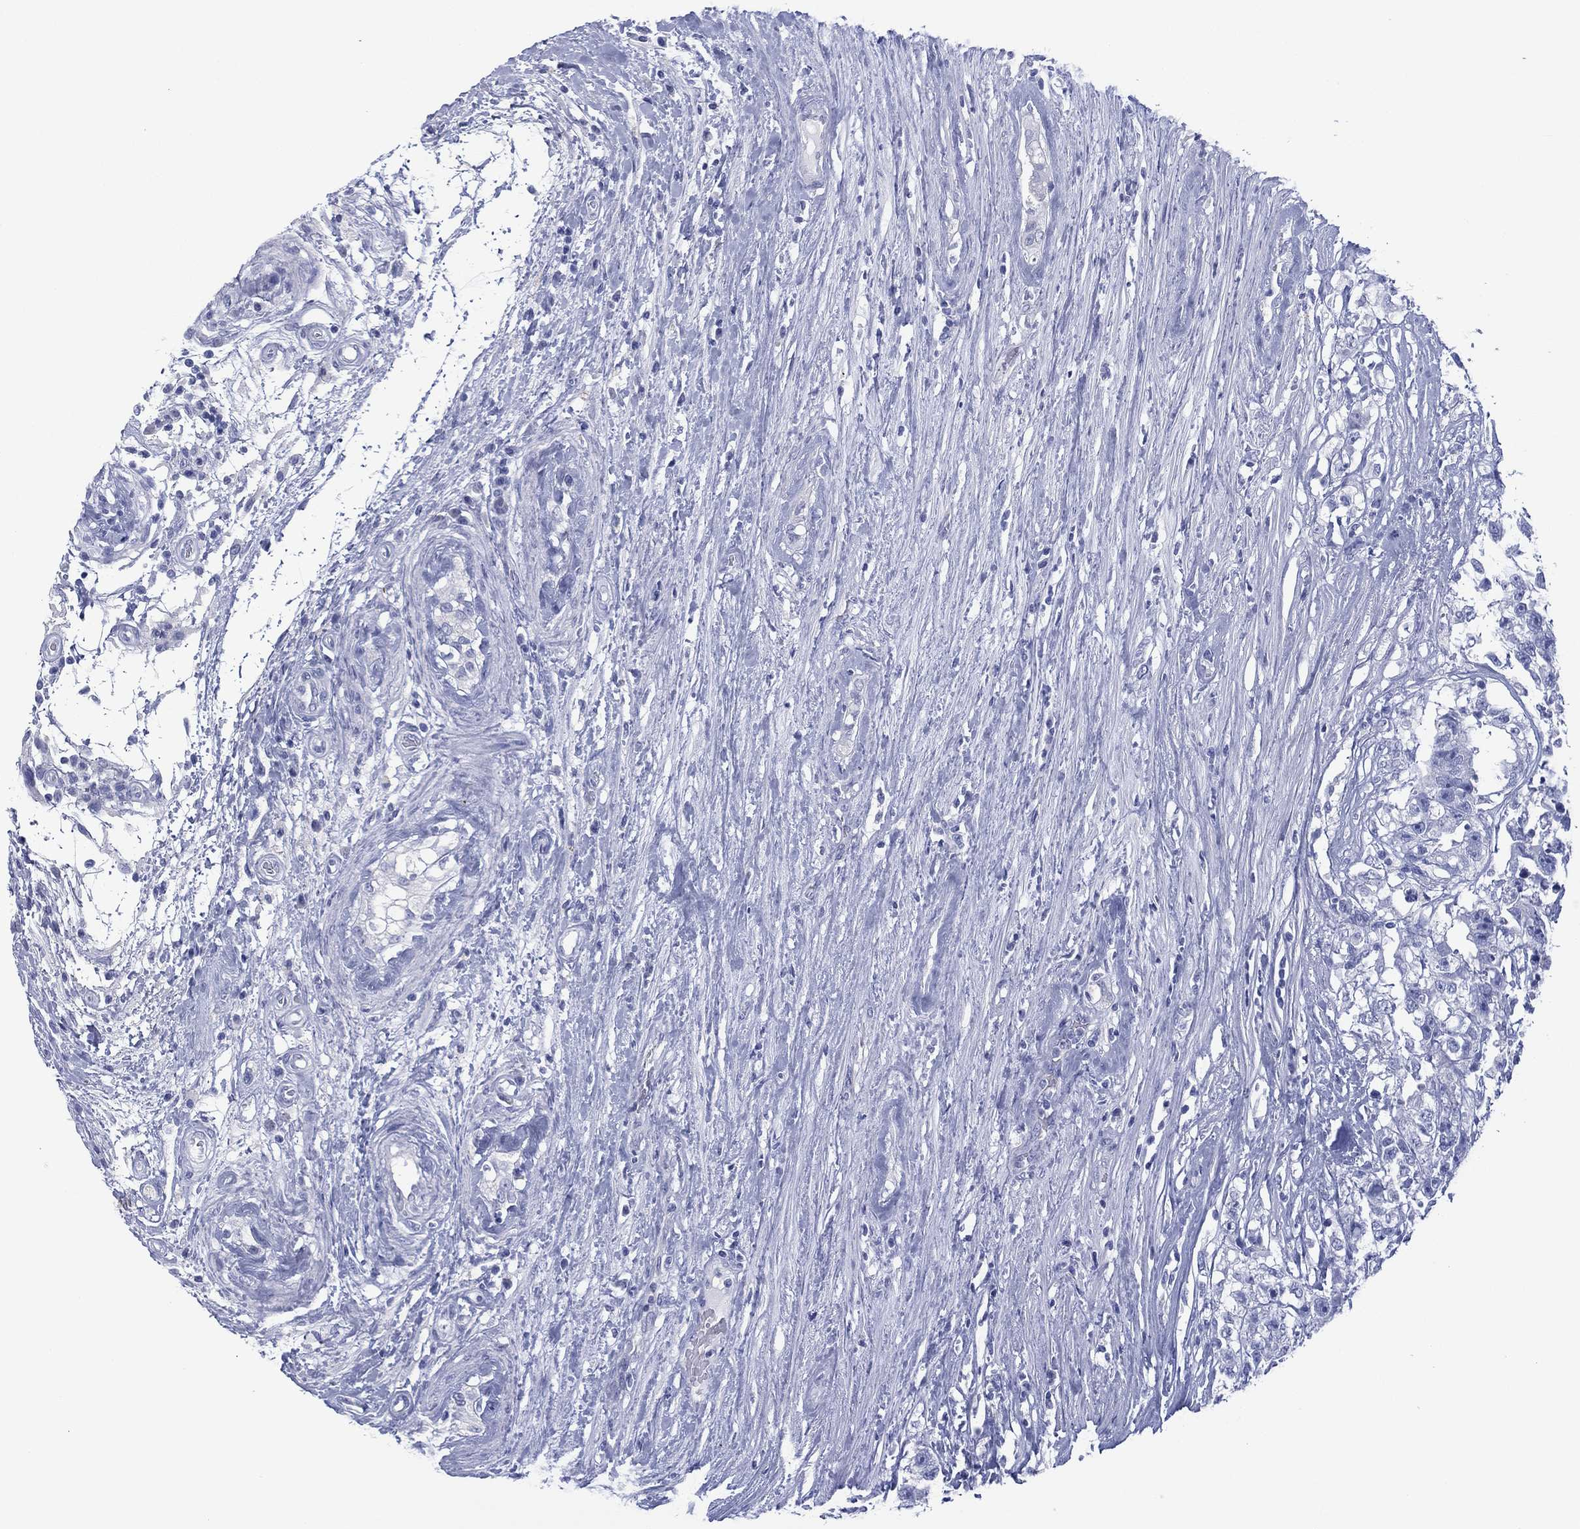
{"staining": {"intensity": "negative", "quantity": "none", "location": "none"}, "tissue": "testis cancer", "cell_type": "Tumor cells", "image_type": "cancer", "snomed": [{"axis": "morphology", "description": "Seminoma, NOS"}, {"axis": "morphology", "description": "Carcinoma, Embryonal, NOS"}, {"axis": "topography", "description": "Testis"}], "caption": "Seminoma (testis) stained for a protein using IHC shows no expression tumor cells.", "gene": "DSG1", "patient": {"sex": "male", "age": 41}}